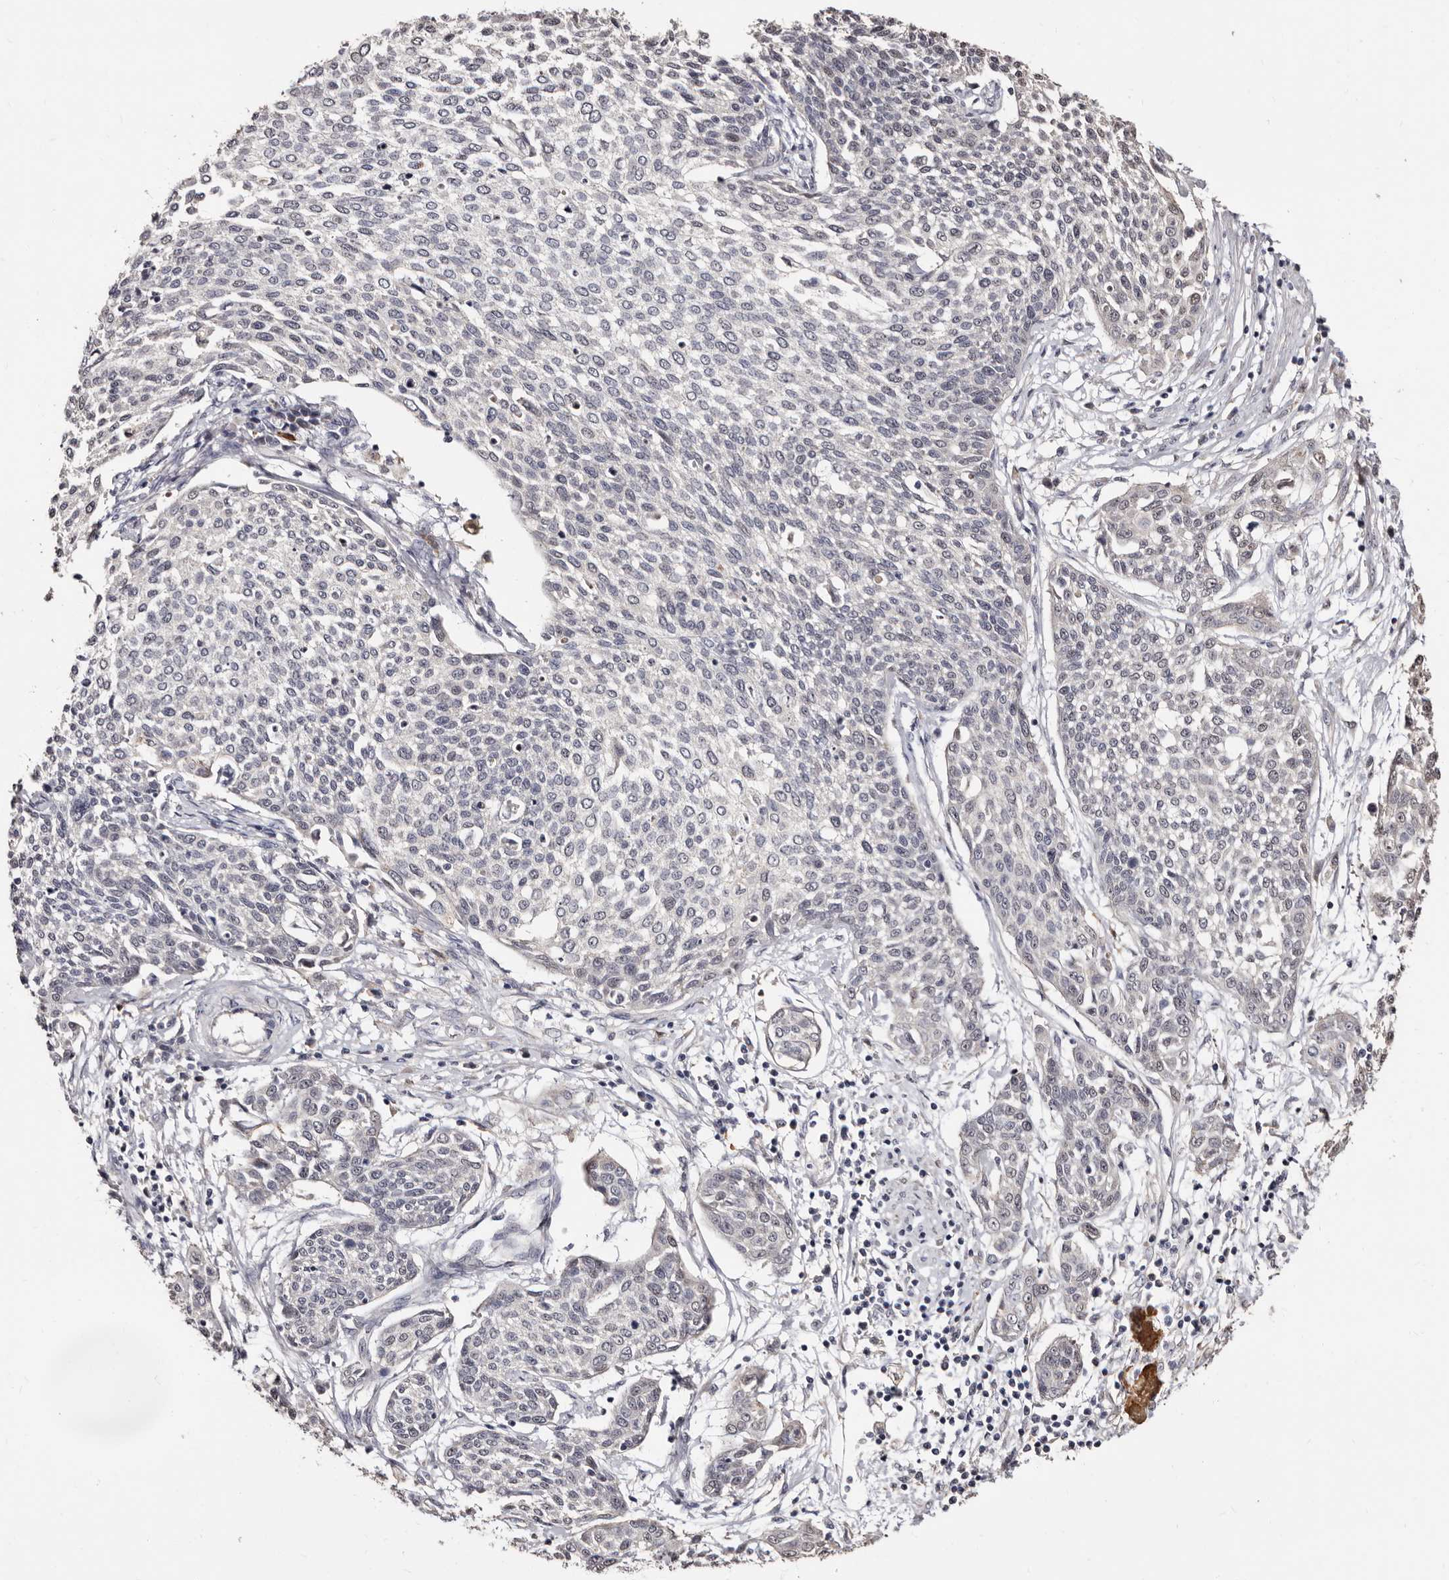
{"staining": {"intensity": "negative", "quantity": "none", "location": "none"}, "tissue": "cervical cancer", "cell_type": "Tumor cells", "image_type": "cancer", "snomed": [{"axis": "morphology", "description": "Squamous cell carcinoma, NOS"}, {"axis": "topography", "description": "Cervix"}], "caption": "Protein analysis of squamous cell carcinoma (cervical) shows no significant positivity in tumor cells.", "gene": "PTAFR", "patient": {"sex": "female", "age": 34}}